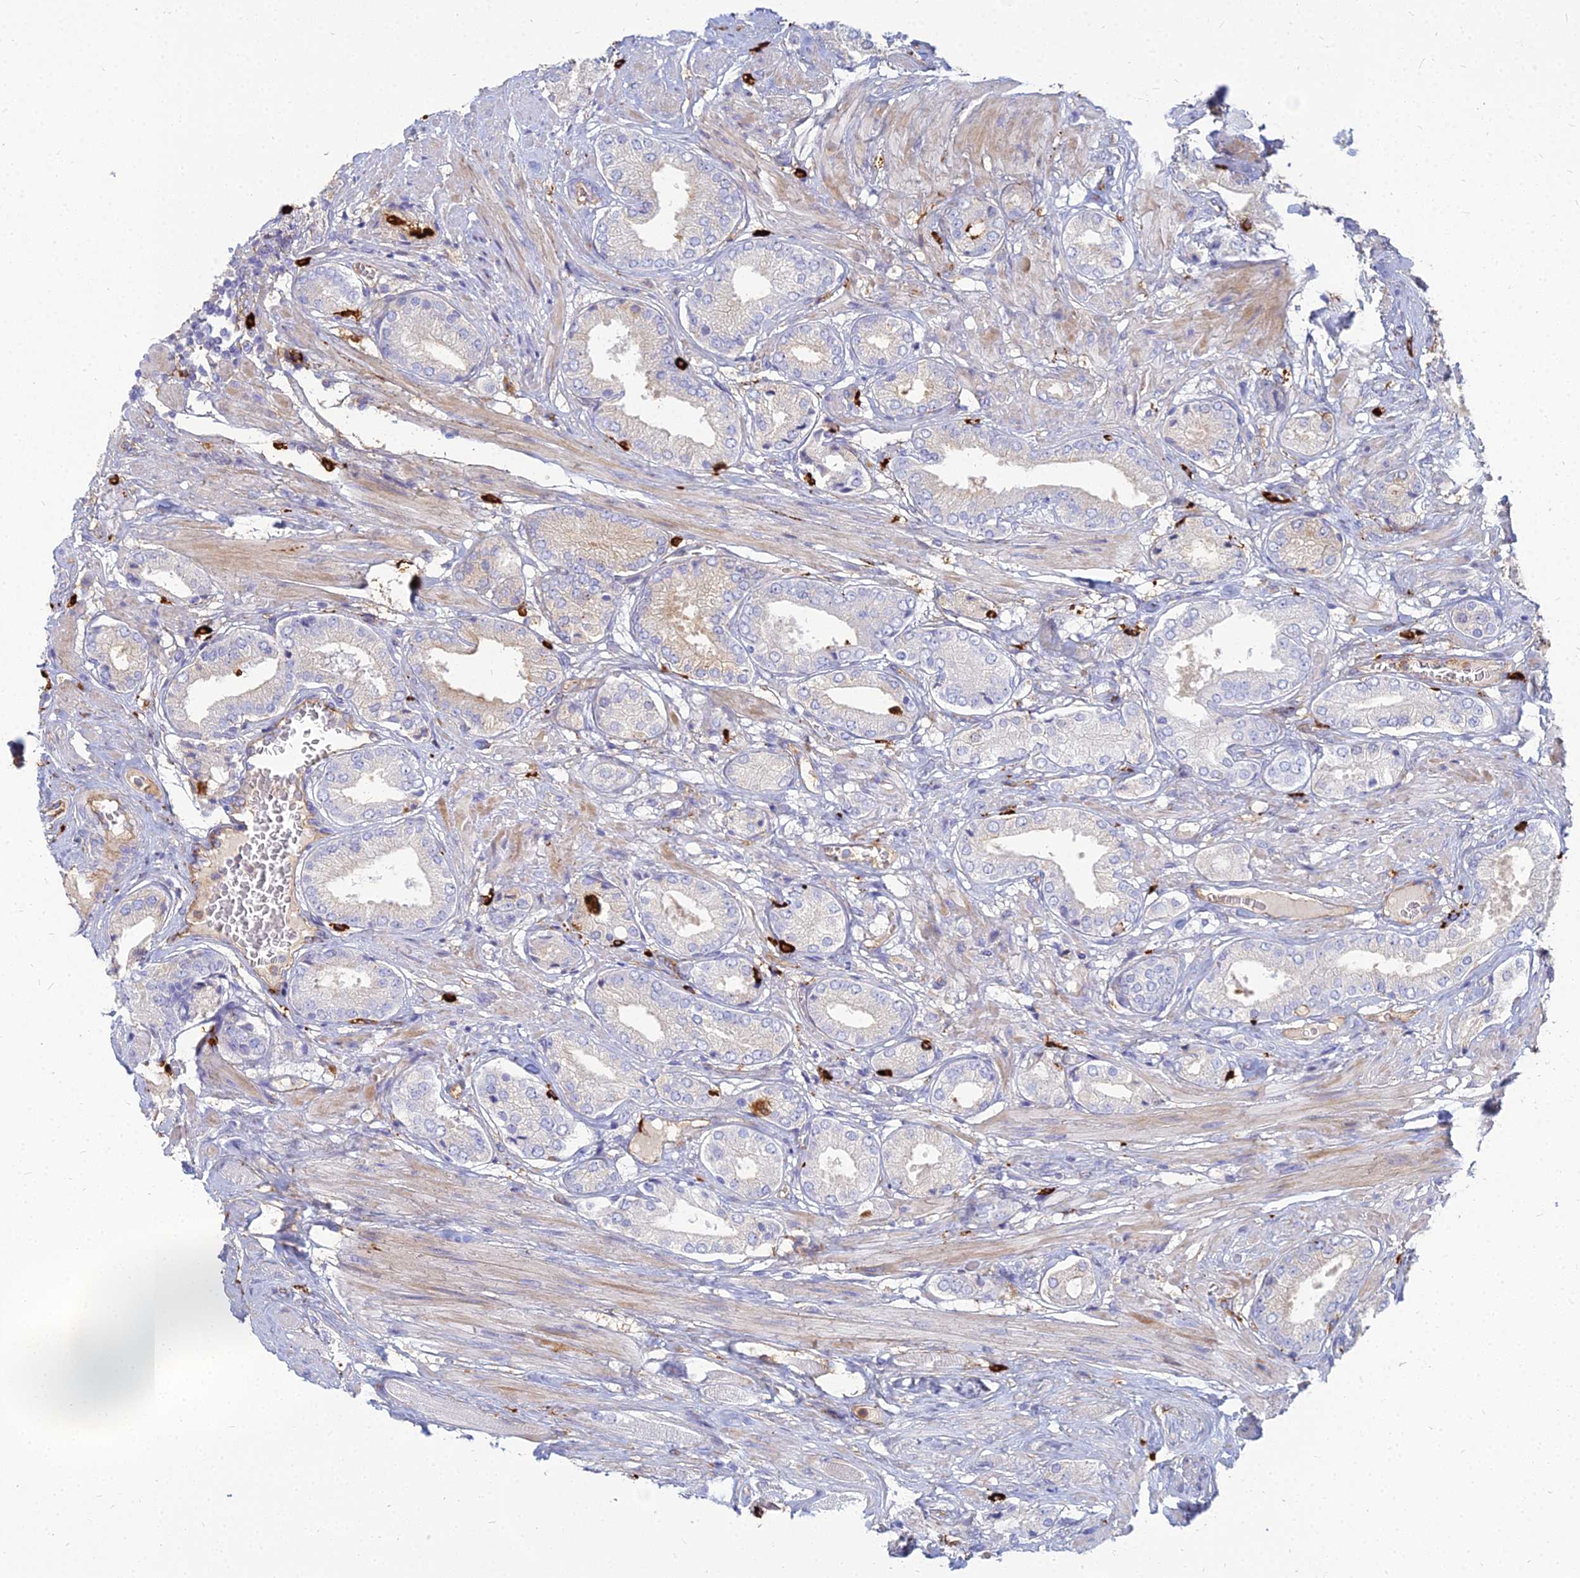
{"staining": {"intensity": "negative", "quantity": "none", "location": "none"}, "tissue": "prostate cancer", "cell_type": "Tumor cells", "image_type": "cancer", "snomed": [{"axis": "morphology", "description": "Adenocarcinoma, High grade"}, {"axis": "topography", "description": "Prostate and seminal vesicle, NOS"}], "caption": "IHC photomicrograph of neoplastic tissue: high-grade adenocarcinoma (prostate) stained with DAB shows no significant protein expression in tumor cells.", "gene": "VAT1", "patient": {"sex": "male", "age": 64}}